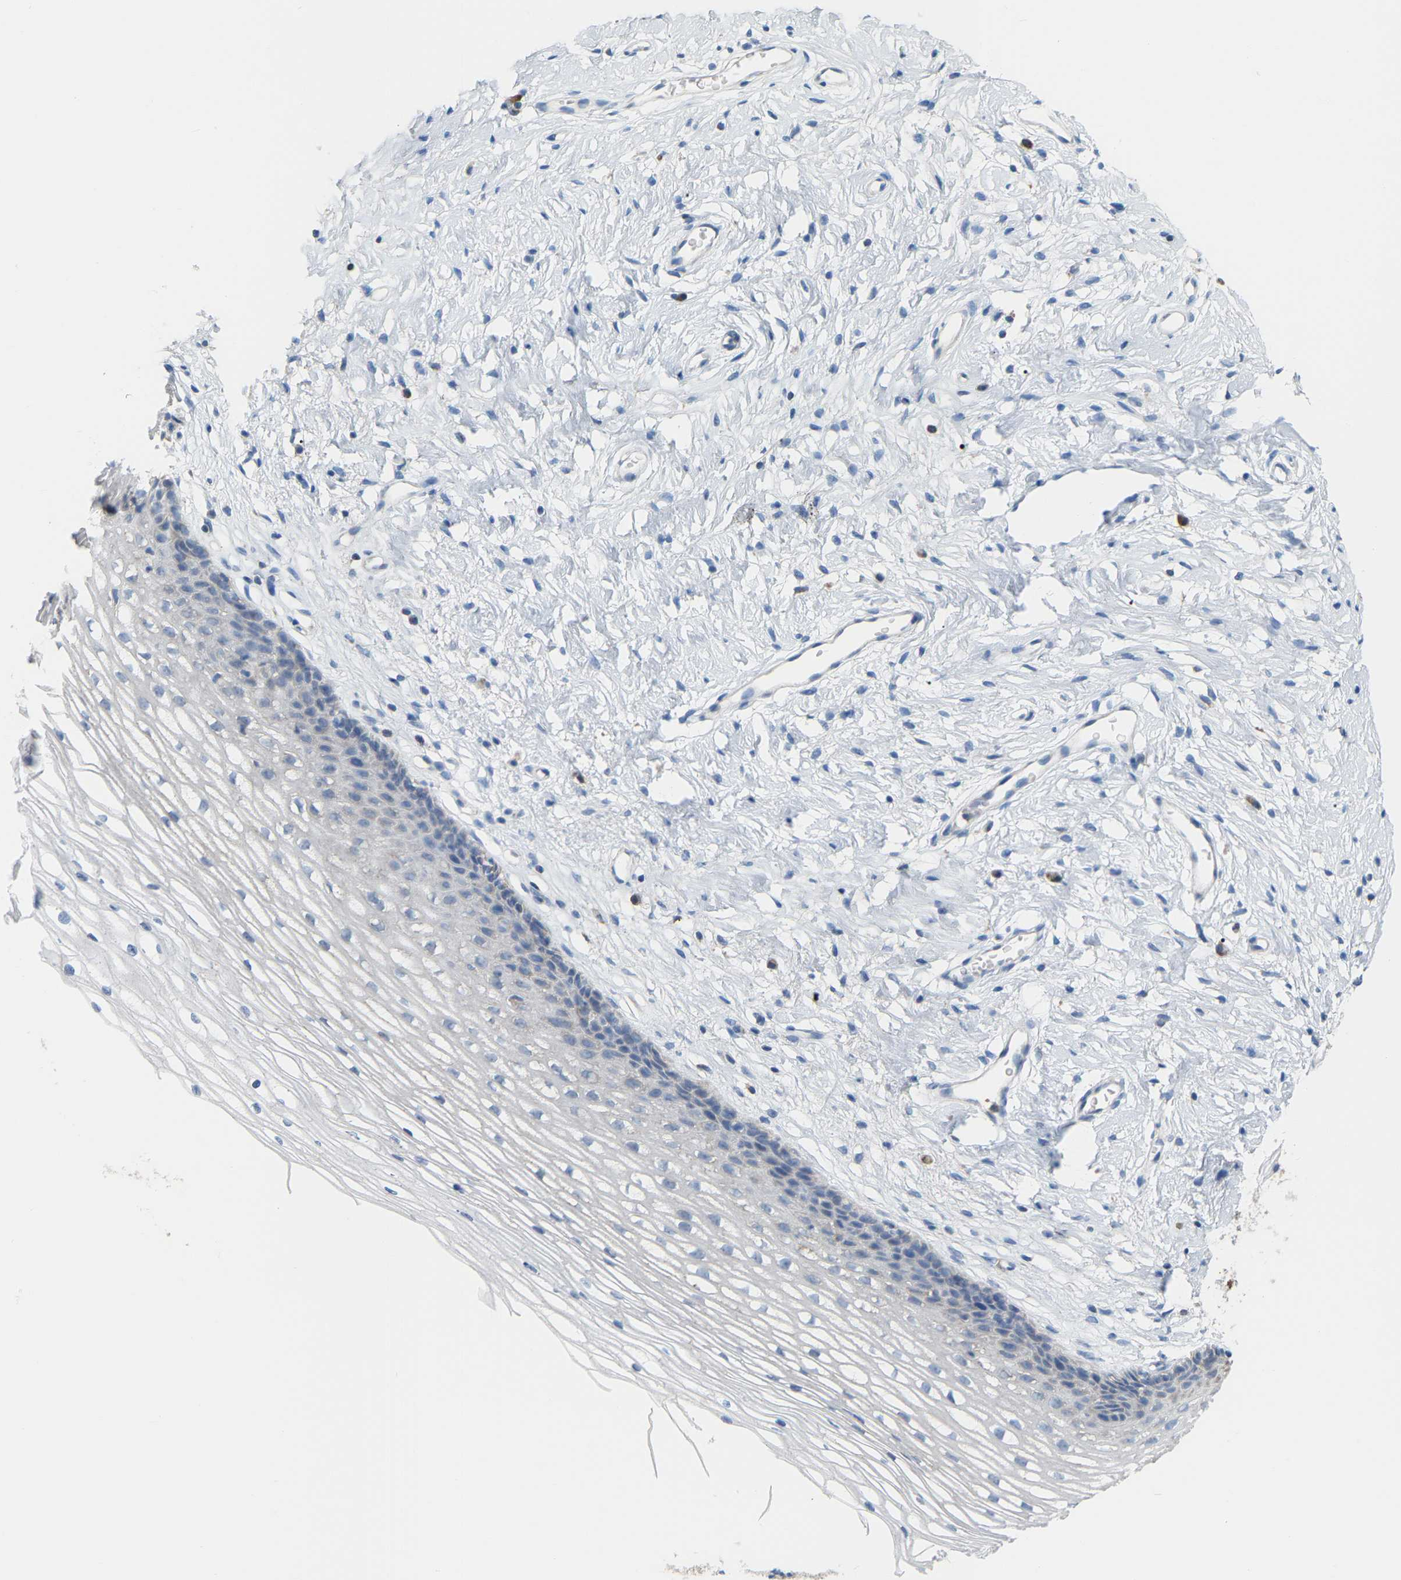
{"staining": {"intensity": "weak", "quantity": ">75%", "location": "cytoplasmic/membranous"}, "tissue": "cervix", "cell_type": "Glandular cells", "image_type": "normal", "snomed": [{"axis": "morphology", "description": "Normal tissue, NOS"}, {"axis": "topography", "description": "Cervix"}], "caption": "High-power microscopy captured an immunohistochemistry micrograph of benign cervix, revealing weak cytoplasmic/membranous positivity in approximately >75% of glandular cells. (Stains: DAB (3,3'-diaminobenzidine) in brown, nuclei in blue, Microscopy: brightfield microscopy at high magnification).", "gene": "CROT", "patient": {"sex": "female", "age": 77}}